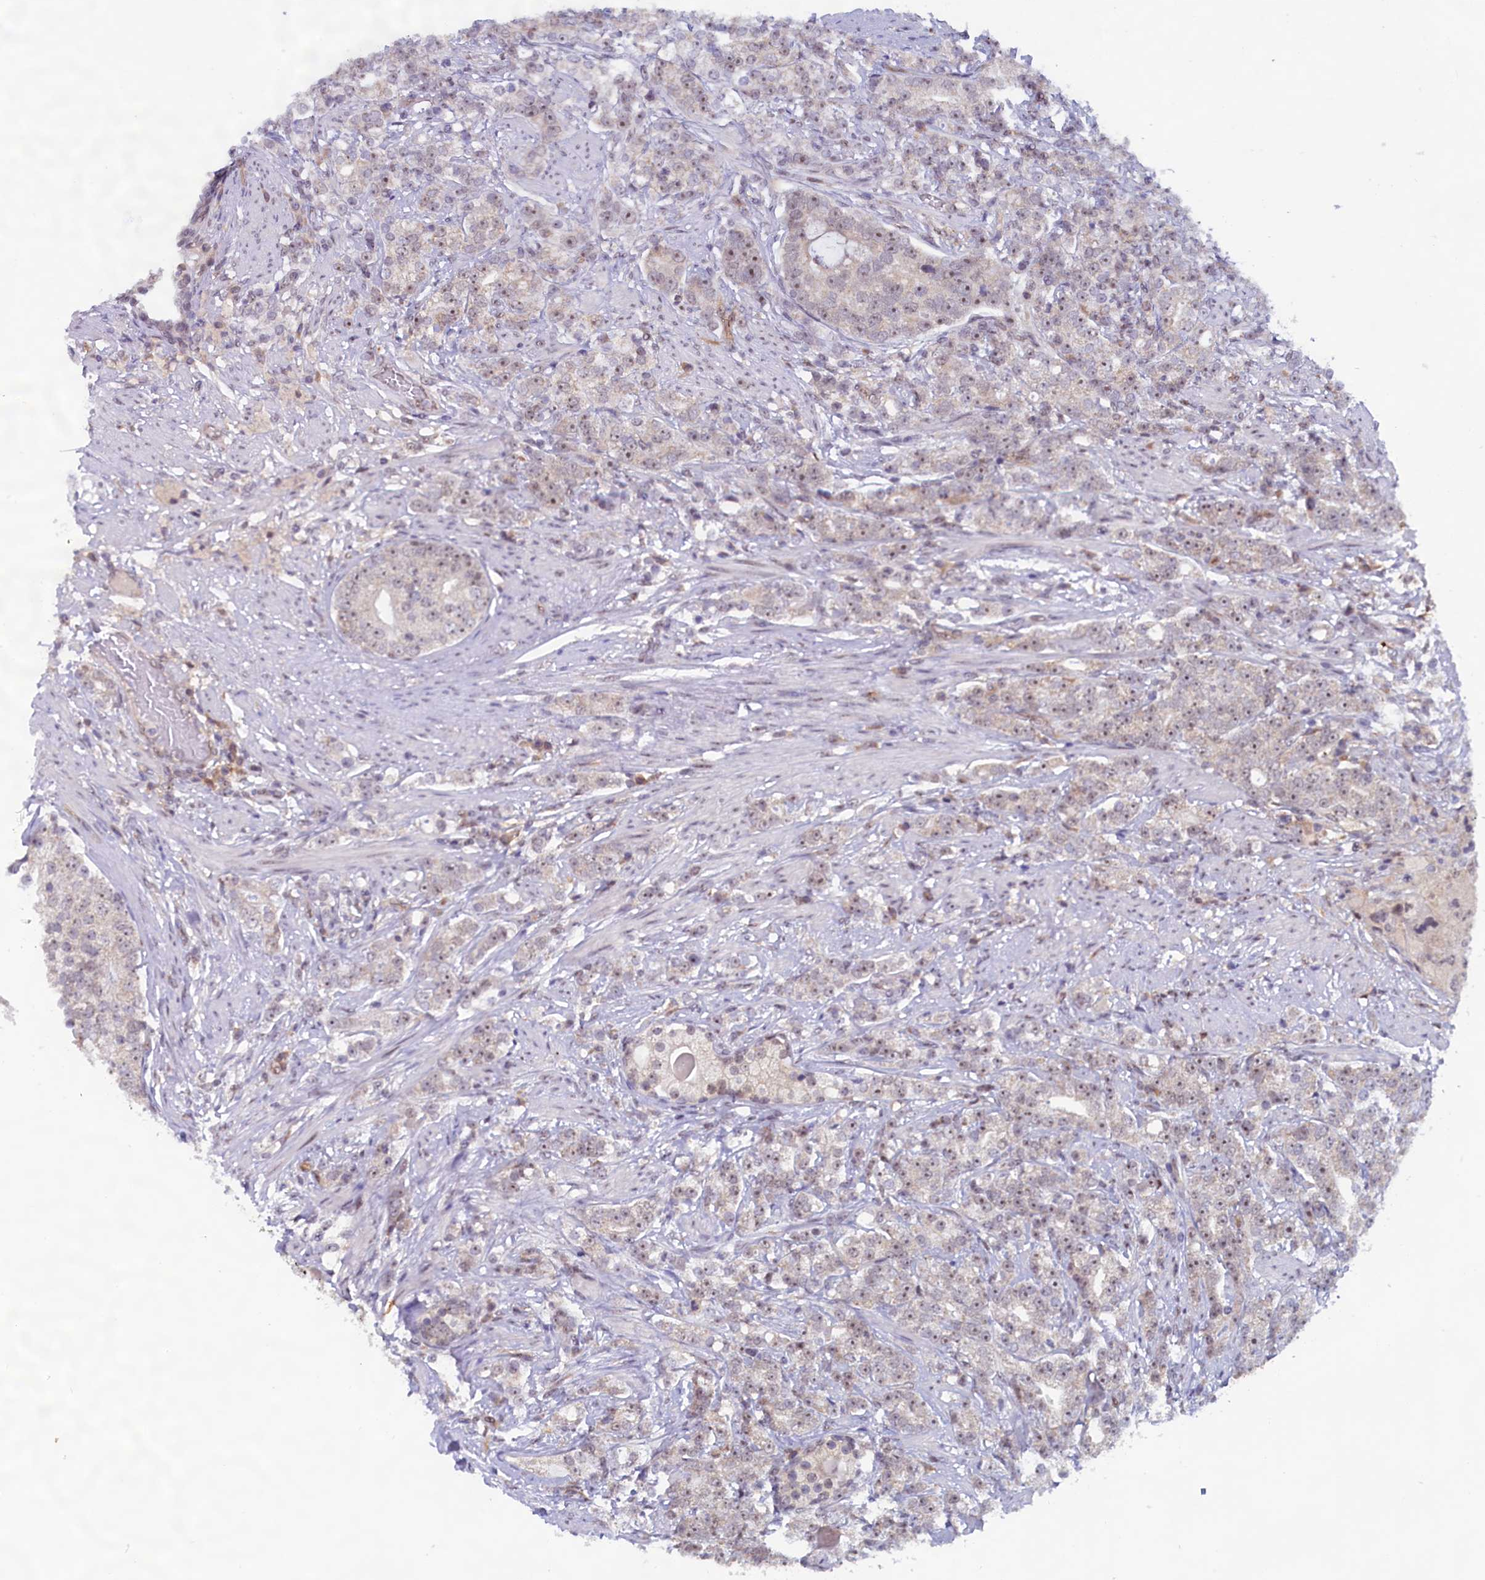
{"staining": {"intensity": "weak", "quantity": "25%-75%", "location": "nuclear"}, "tissue": "prostate cancer", "cell_type": "Tumor cells", "image_type": "cancer", "snomed": [{"axis": "morphology", "description": "Adenocarcinoma, High grade"}, {"axis": "topography", "description": "Prostate"}], "caption": "Weak nuclear expression is appreciated in about 25%-75% of tumor cells in prostate cancer (adenocarcinoma (high-grade)). The protein is shown in brown color, while the nuclei are stained blue.", "gene": "C1D", "patient": {"sex": "male", "age": 69}}